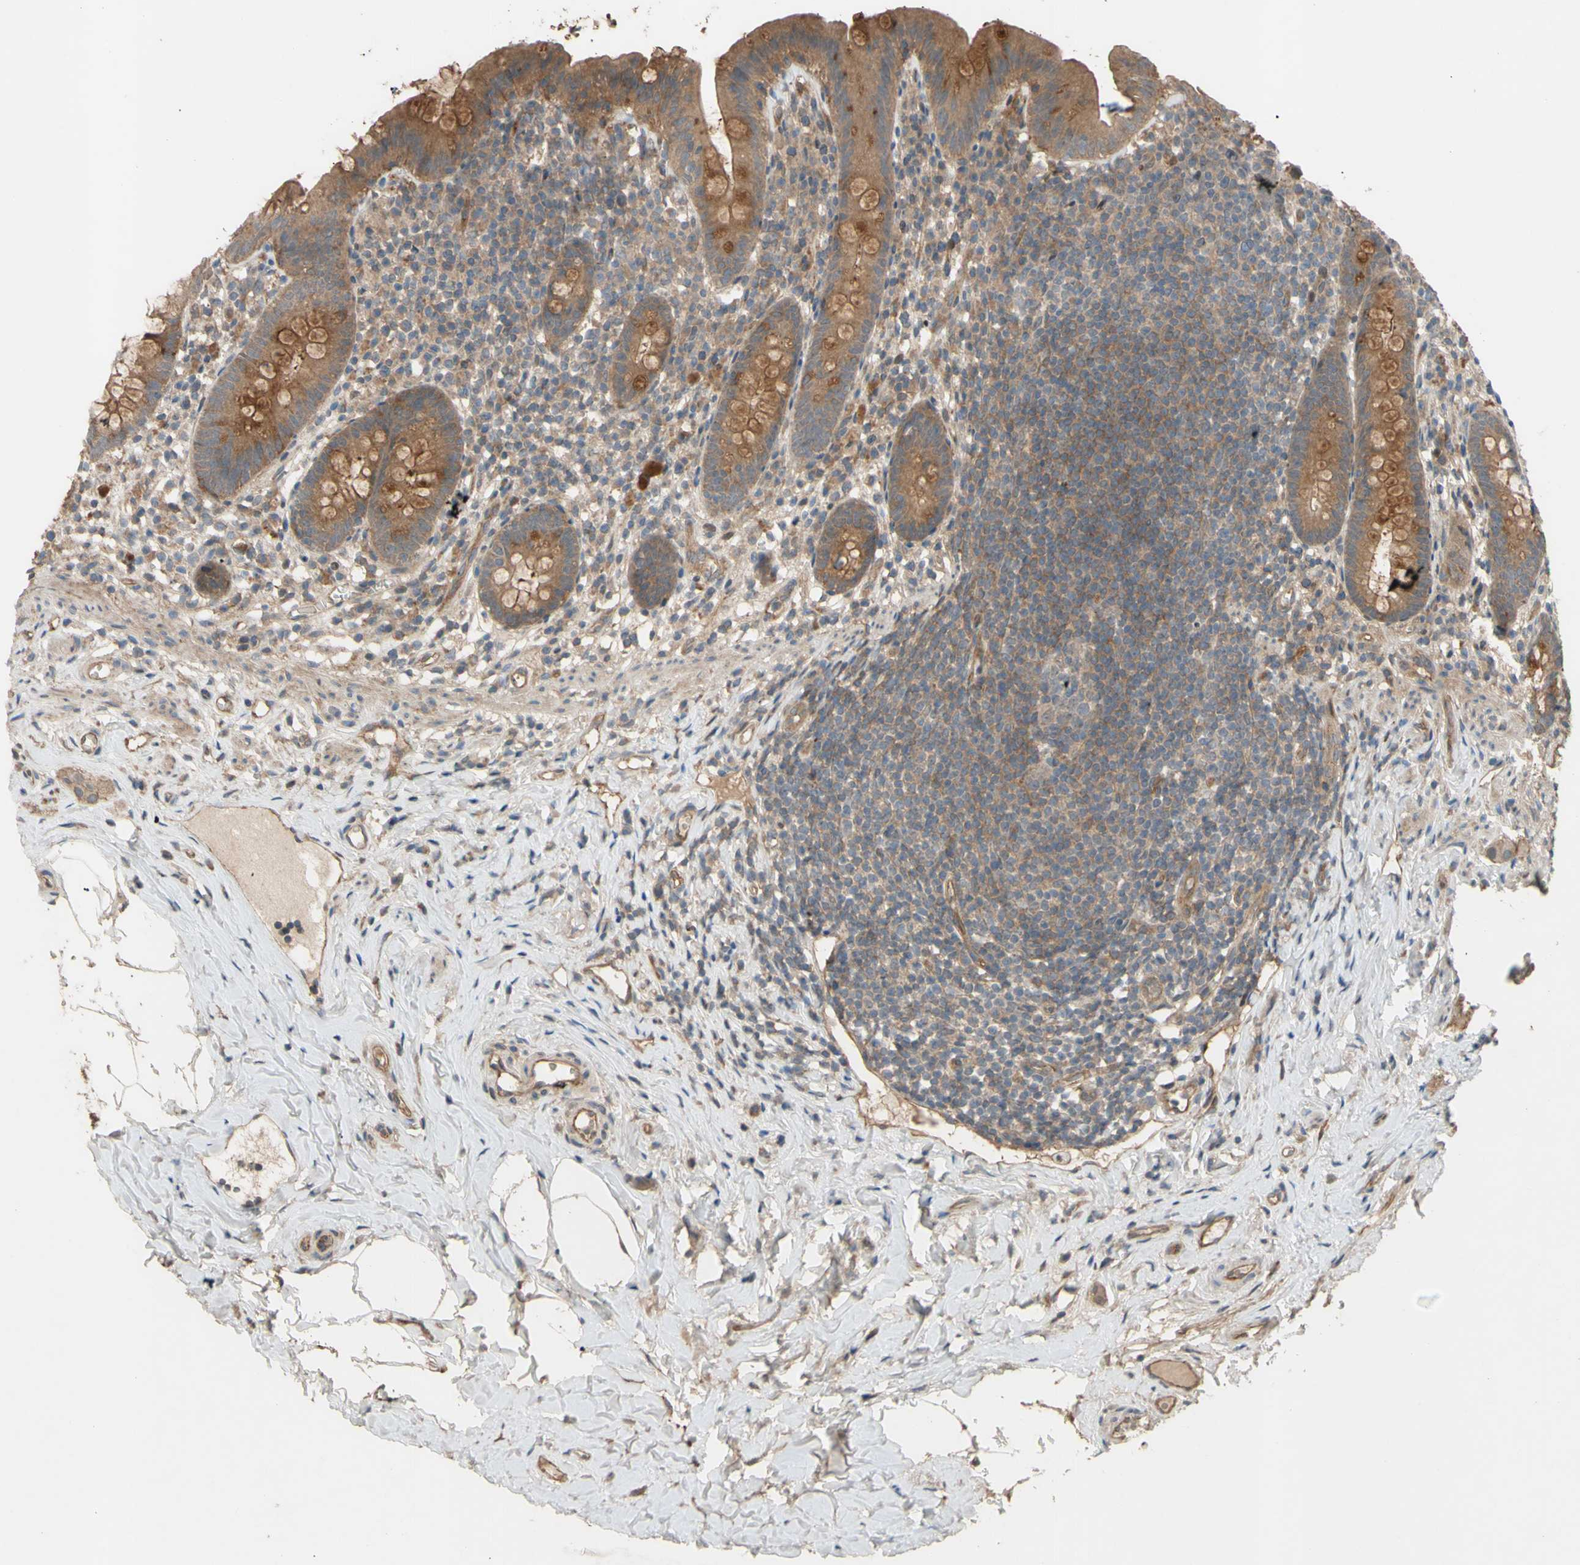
{"staining": {"intensity": "strong", "quantity": ">75%", "location": "cytoplasmic/membranous"}, "tissue": "appendix", "cell_type": "Glandular cells", "image_type": "normal", "snomed": [{"axis": "morphology", "description": "Normal tissue, NOS"}, {"axis": "topography", "description": "Appendix"}], "caption": "Immunohistochemical staining of benign appendix demonstrates strong cytoplasmic/membranous protein staining in about >75% of glandular cells. Nuclei are stained in blue.", "gene": "SHROOM4", "patient": {"sex": "male", "age": 52}}